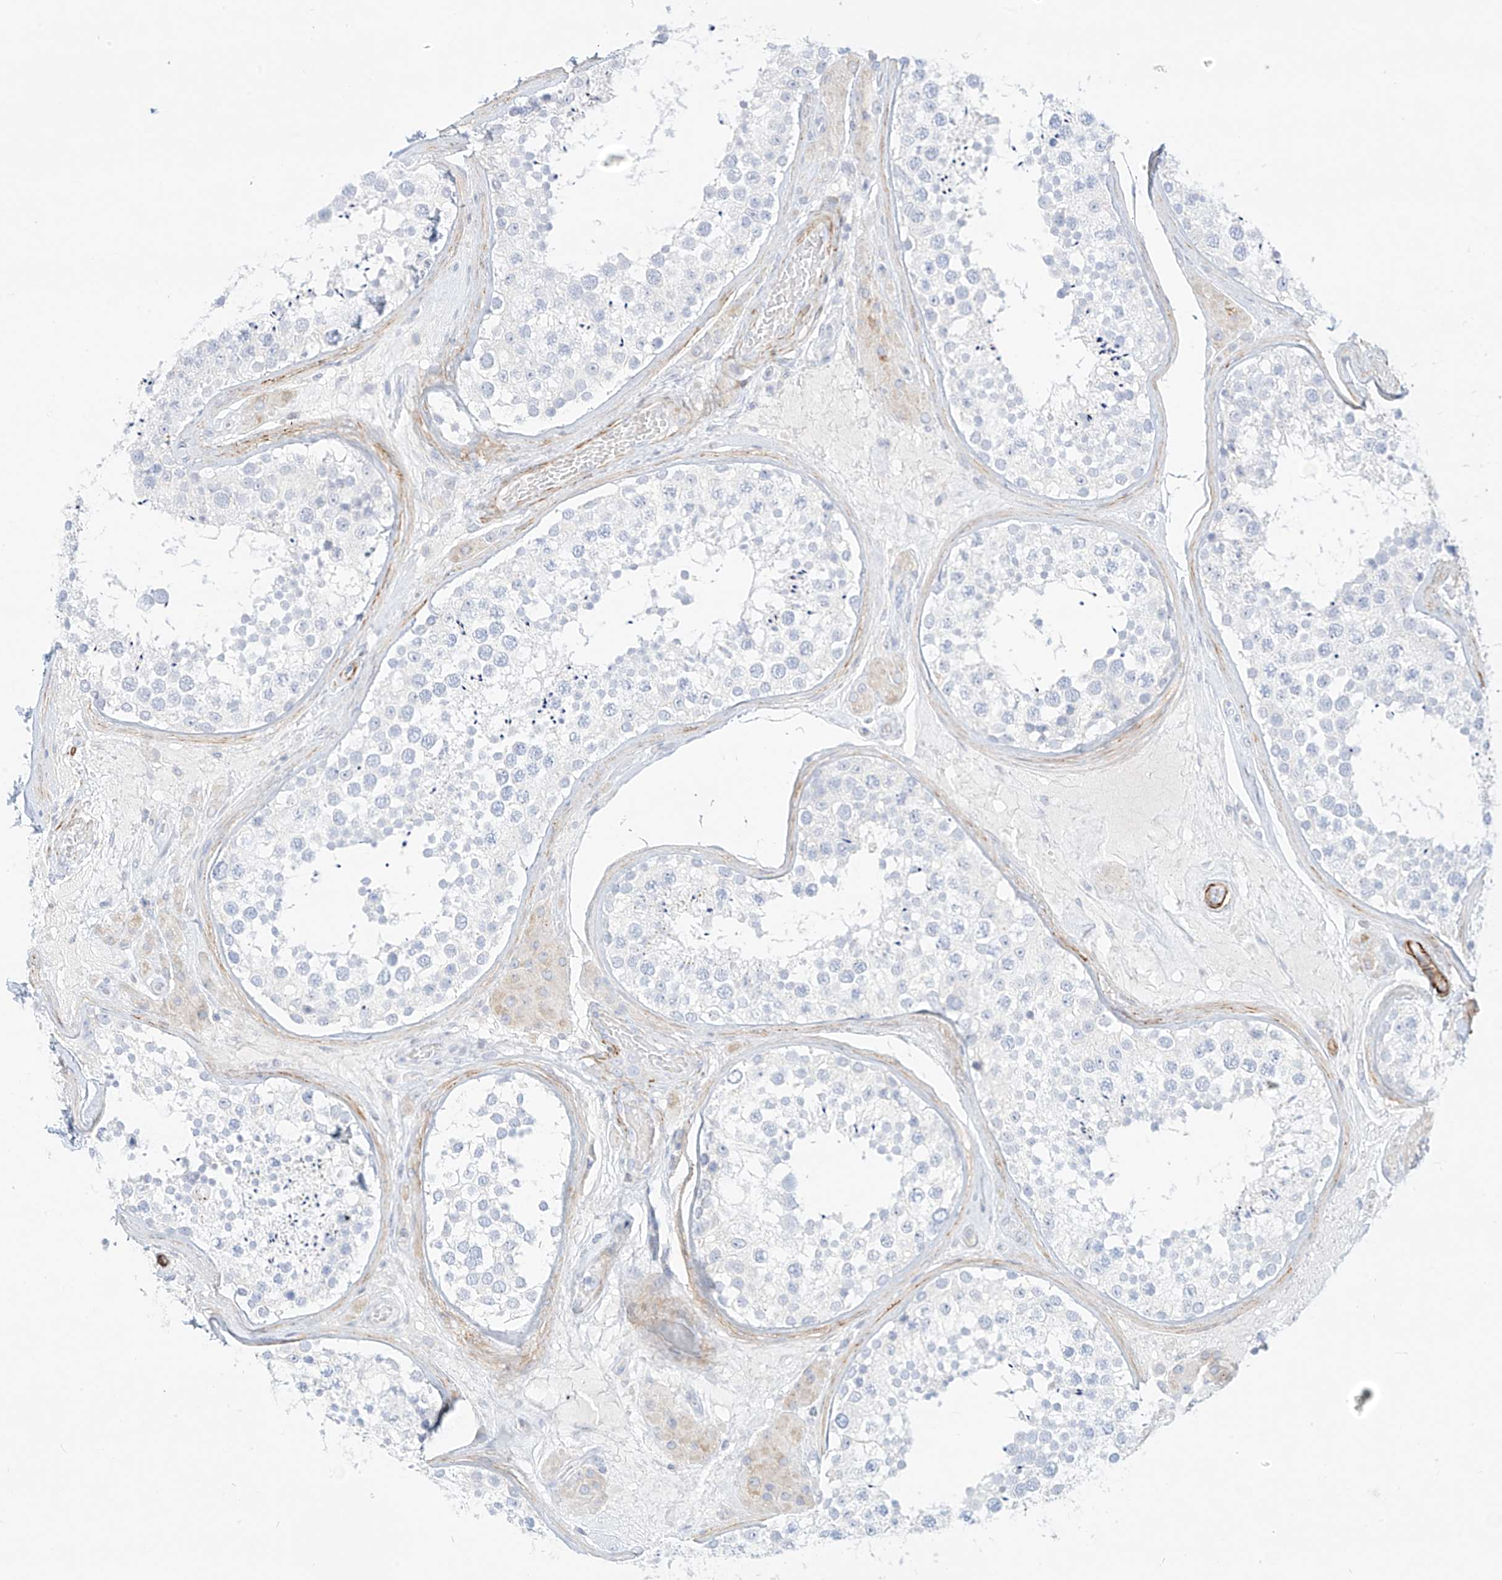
{"staining": {"intensity": "negative", "quantity": "none", "location": "none"}, "tissue": "testis", "cell_type": "Cells in seminiferous ducts", "image_type": "normal", "snomed": [{"axis": "morphology", "description": "Normal tissue, NOS"}, {"axis": "topography", "description": "Testis"}], "caption": "The micrograph reveals no significant expression in cells in seminiferous ducts of testis. (Immunohistochemistry, brightfield microscopy, high magnification).", "gene": "ST3GAL5", "patient": {"sex": "male", "age": 46}}